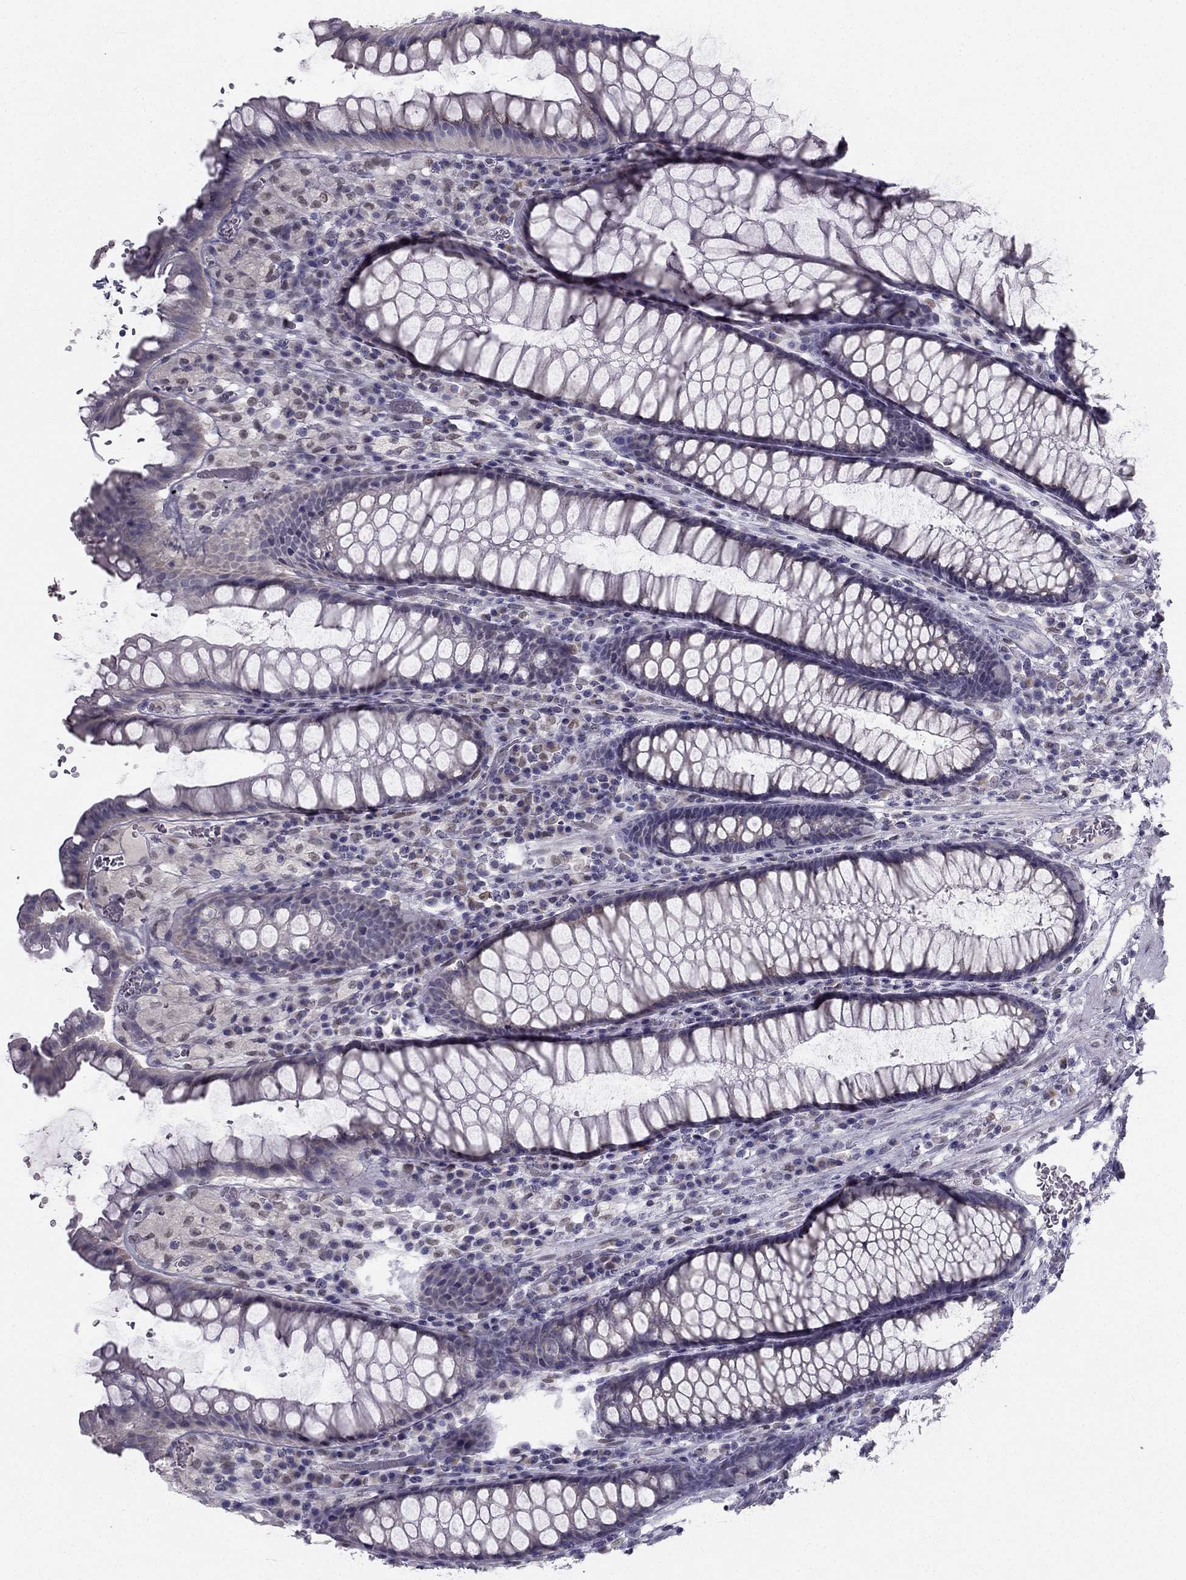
{"staining": {"intensity": "negative", "quantity": "none", "location": "none"}, "tissue": "rectum", "cell_type": "Glandular cells", "image_type": "normal", "snomed": [{"axis": "morphology", "description": "Normal tissue, NOS"}, {"axis": "topography", "description": "Rectum"}], "caption": "A high-resolution photomicrograph shows immunohistochemistry staining of unremarkable rectum, which exhibits no significant positivity in glandular cells. (Brightfield microscopy of DAB (3,3'-diaminobenzidine) immunohistochemistry at high magnification).", "gene": "TRPS1", "patient": {"sex": "female", "age": 68}}